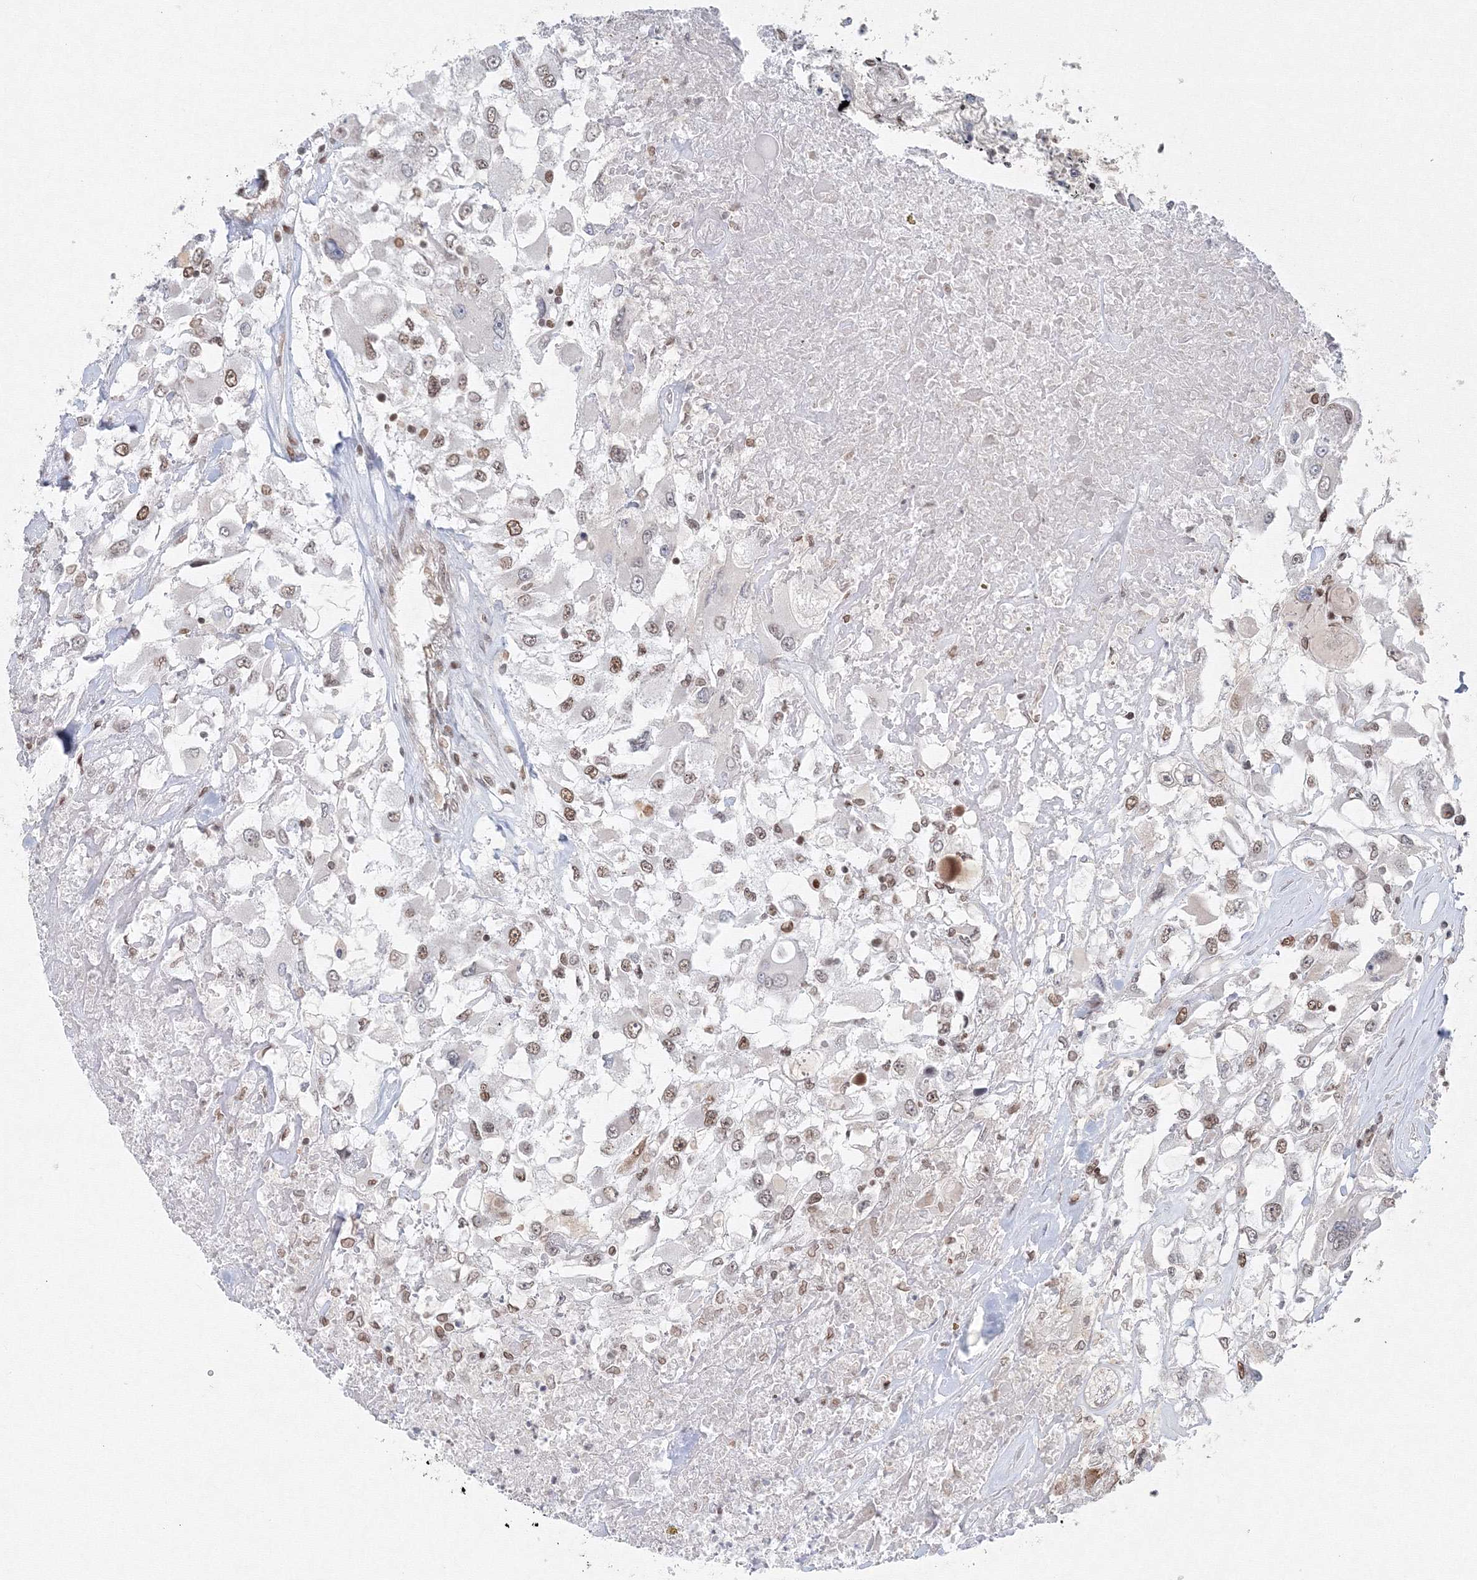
{"staining": {"intensity": "weak", "quantity": "25%-75%", "location": "nuclear"}, "tissue": "renal cancer", "cell_type": "Tumor cells", "image_type": "cancer", "snomed": [{"axis": "morphology", "description": "Adenocarcinoma, NOS"}, {"axis": "topography", "description": "Kidney"}], "caption": "The immunohistochemical stain highlights weak nuclear expression in tumor cells of adenocarcinoma (renal) tissue. (brown staining indicates protein expression, while blue staining denotes nuclei).", "gene": "KIF4A", "patient": {"sex": "female", "age": 52}}